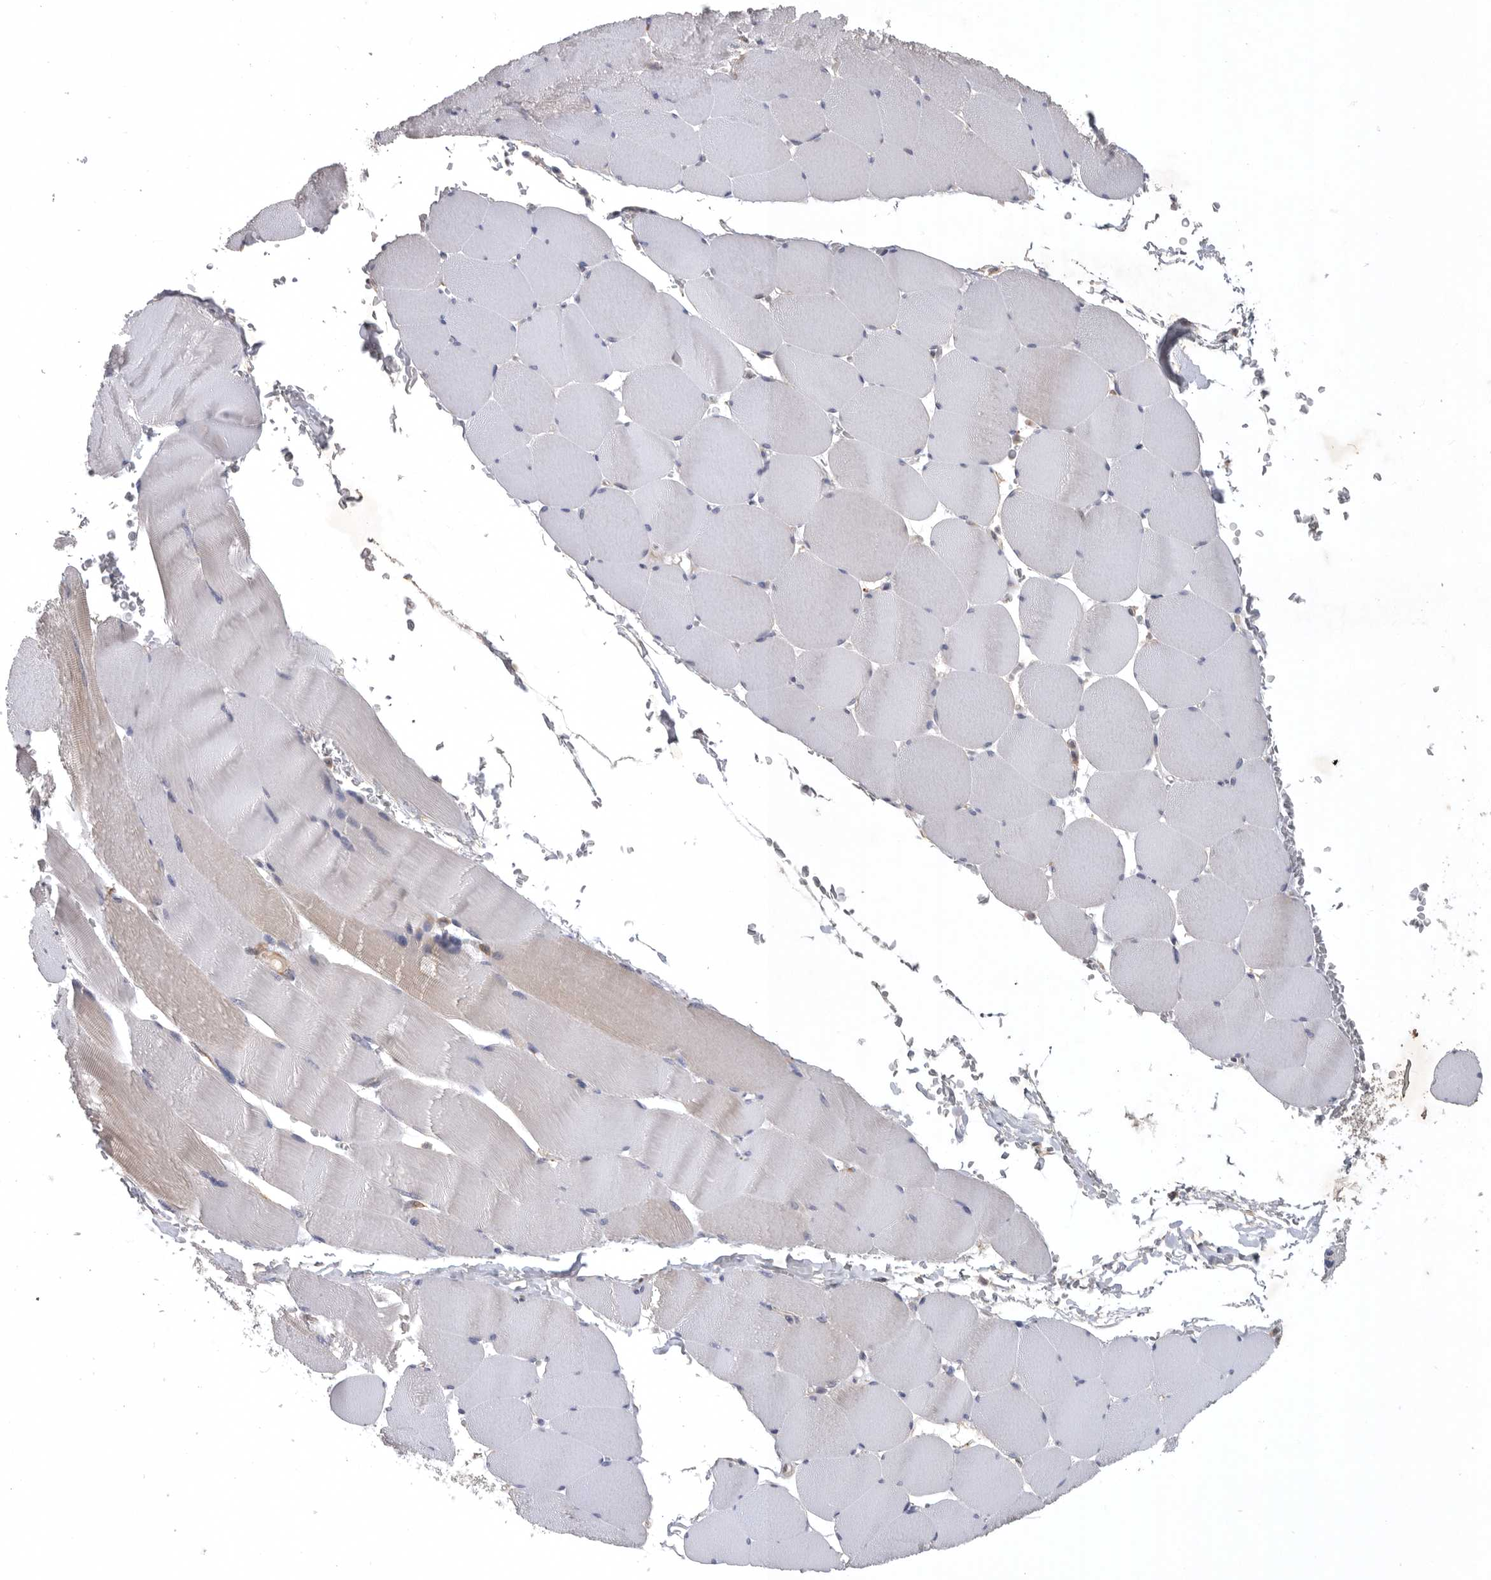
{"staining": {"intensity": "weak", "quantity": "<25%", "location": "cytoplasmic/membranous"}, "tissue": "skeletal muscle", "cell_type": "Myocytes", "image_type": "normal", "snomed": [{"axis": "morphology", "description": "Normal tissue, NOS"}, {"axis": "topography", "description": "Skeletal muscle"}], "caption": "Protein analysis of benign skeletal muscle shows no significant positivity in myocytes. (Brightfield microscopy of DAB (3,3'-diaminobenzidine) immunohistochemistry at high magnification).", "gene": "C1orf109", "patient": {"sex": "male", "age": 62}}